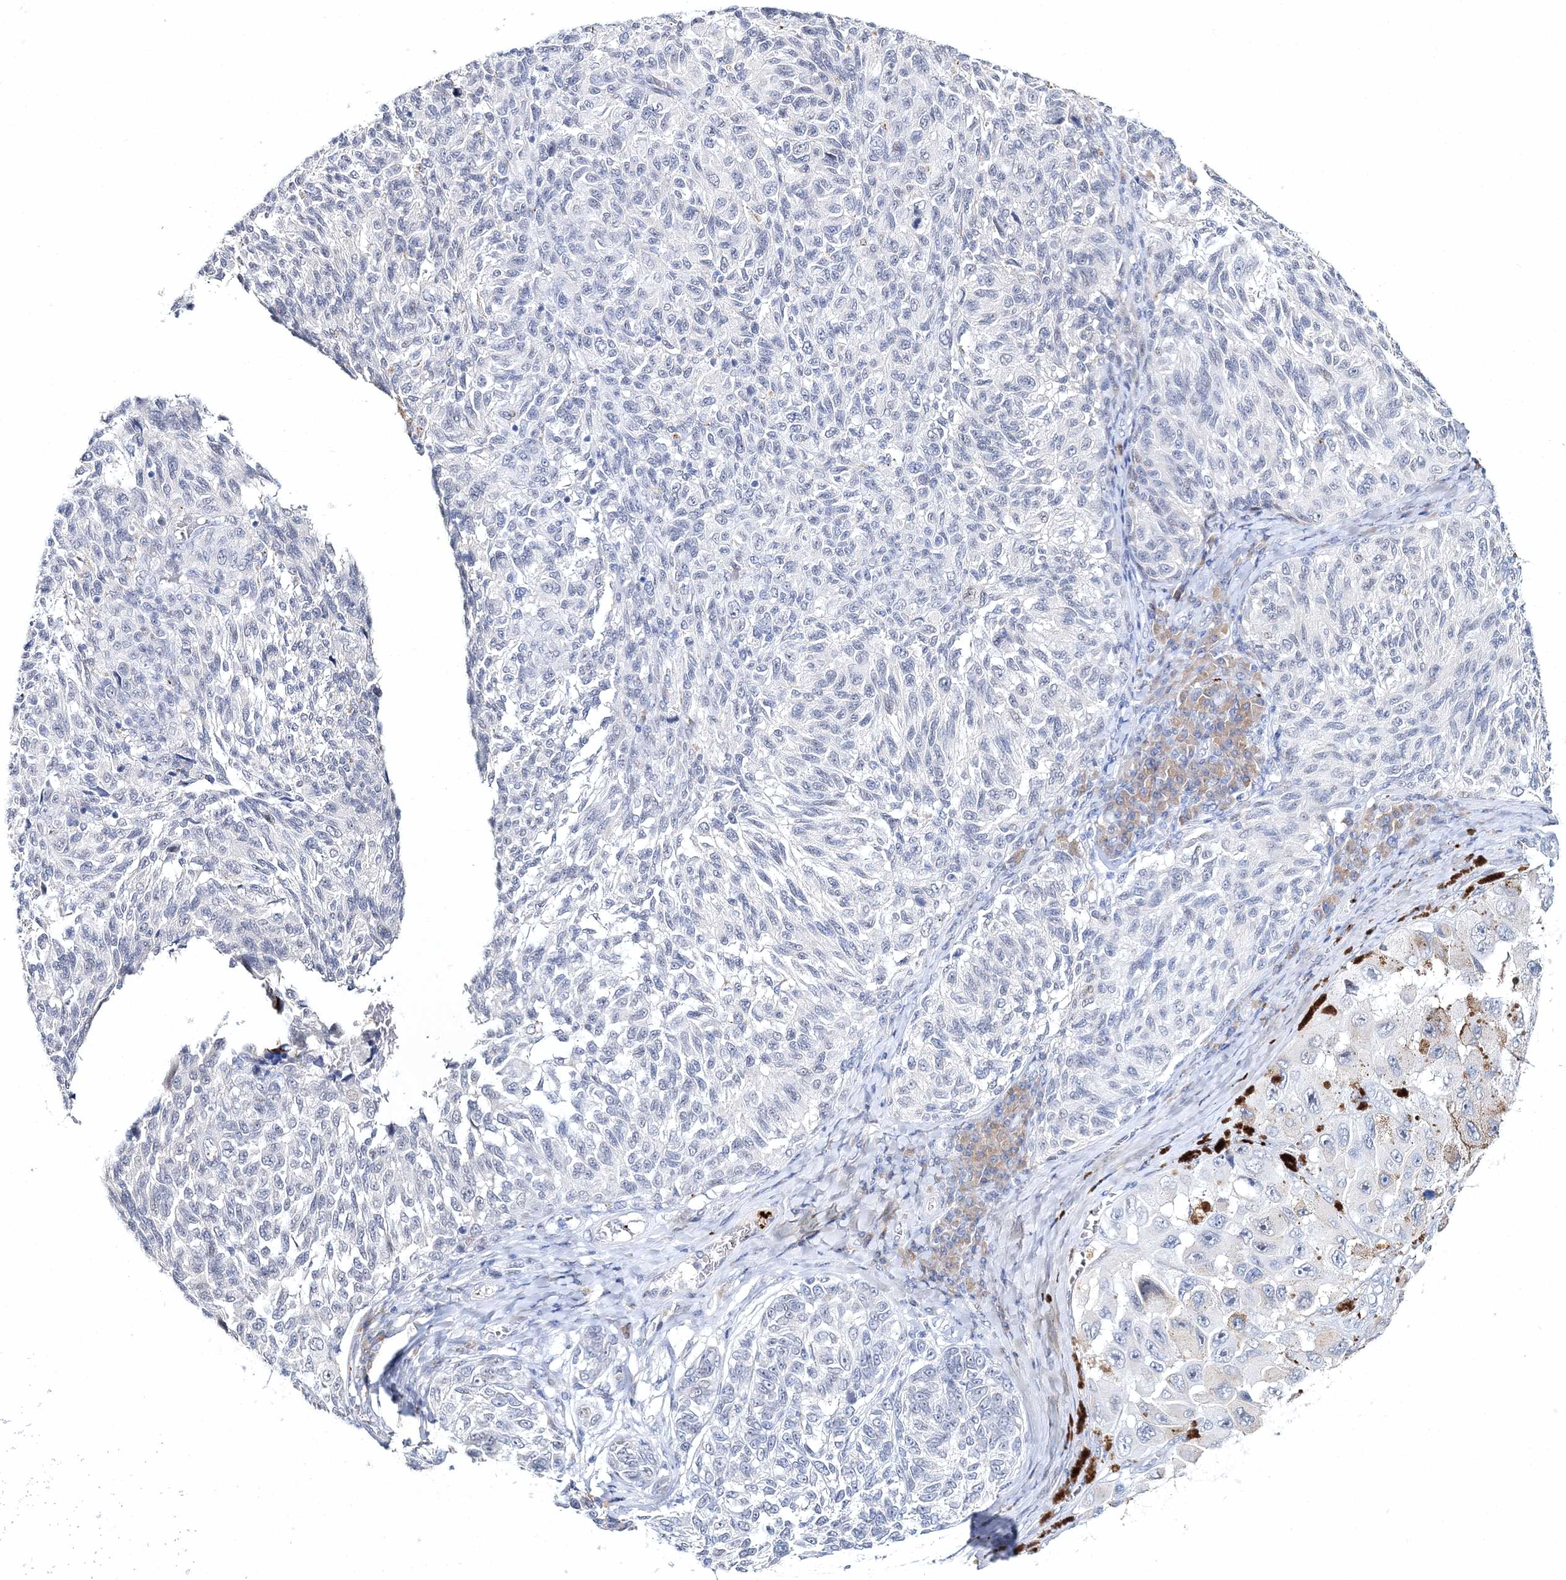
{"staining": {"intensity": "negative", "quantity": "none", "location": "none"}, "tissue": "melanoma", "cell_type": "Tumor cells", "image_type": "cancer", "snomed": [{"axis": "morphology", "description": "Malignant melanoma, NOS"}, {"axis": "topography", "description": "Skin"}], "caption": "This is a photomicrograph of immunohistochemistry staining of melanoma, which shows no expression in tumor cells.", "gene": "MYOZ2", "patient": {"sex": "female", "age": 73}}